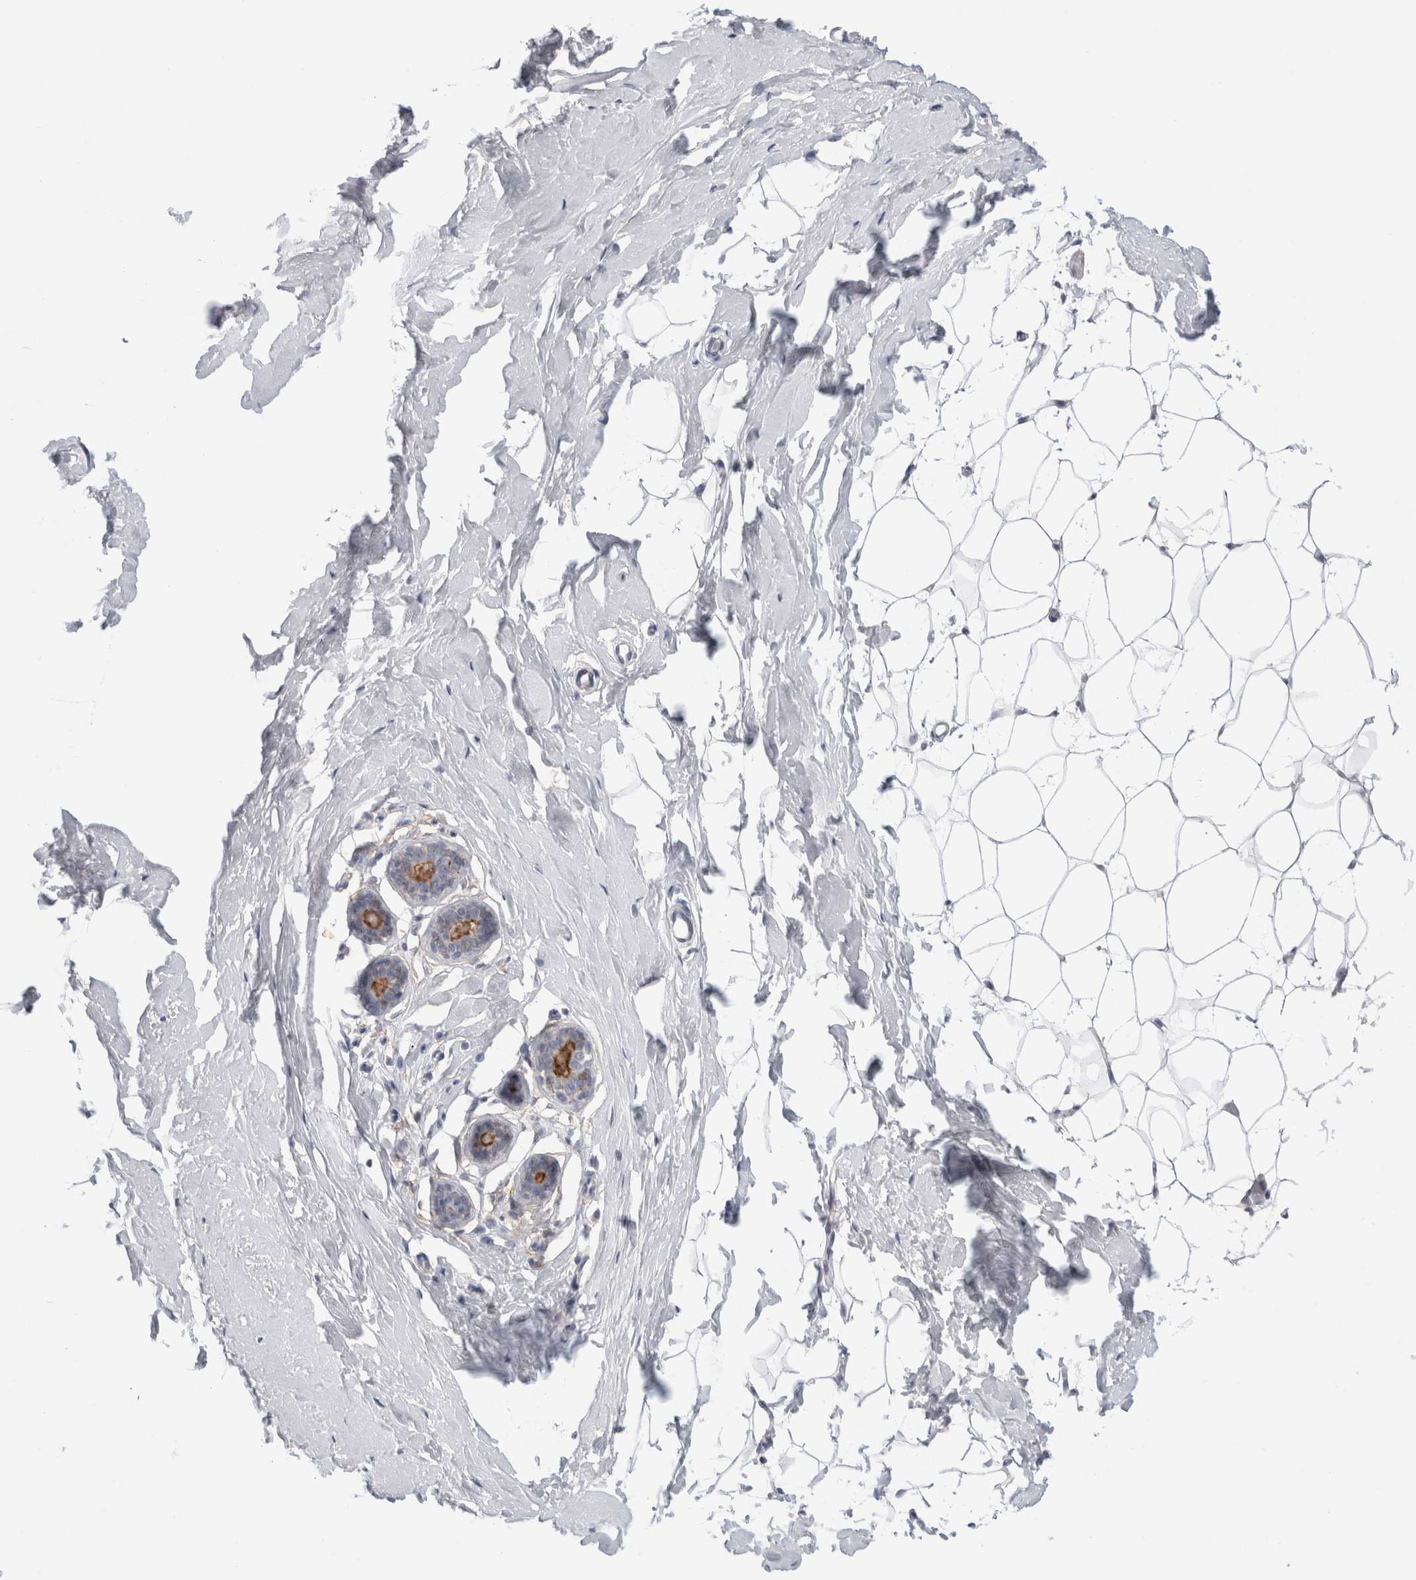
{"staining": {"intensity": "negative", "quantity": "none", "location": "none"}, "tissue": "breast", "cell_type": "Adipocytes", "image_type": "normal", "snomed": [{"axis": "morphology", "description": "Normal tissue, NOS"}, {"axis": "topography", "description": "Breast"}], "caption": "Immunohistochemistry (IHC) photomicrograph of normal breast stained for a protein (brown), which displays no staining in adipocytes.", "gene": "VANGL1", "patient": {"sex": "female", "age": 23}}